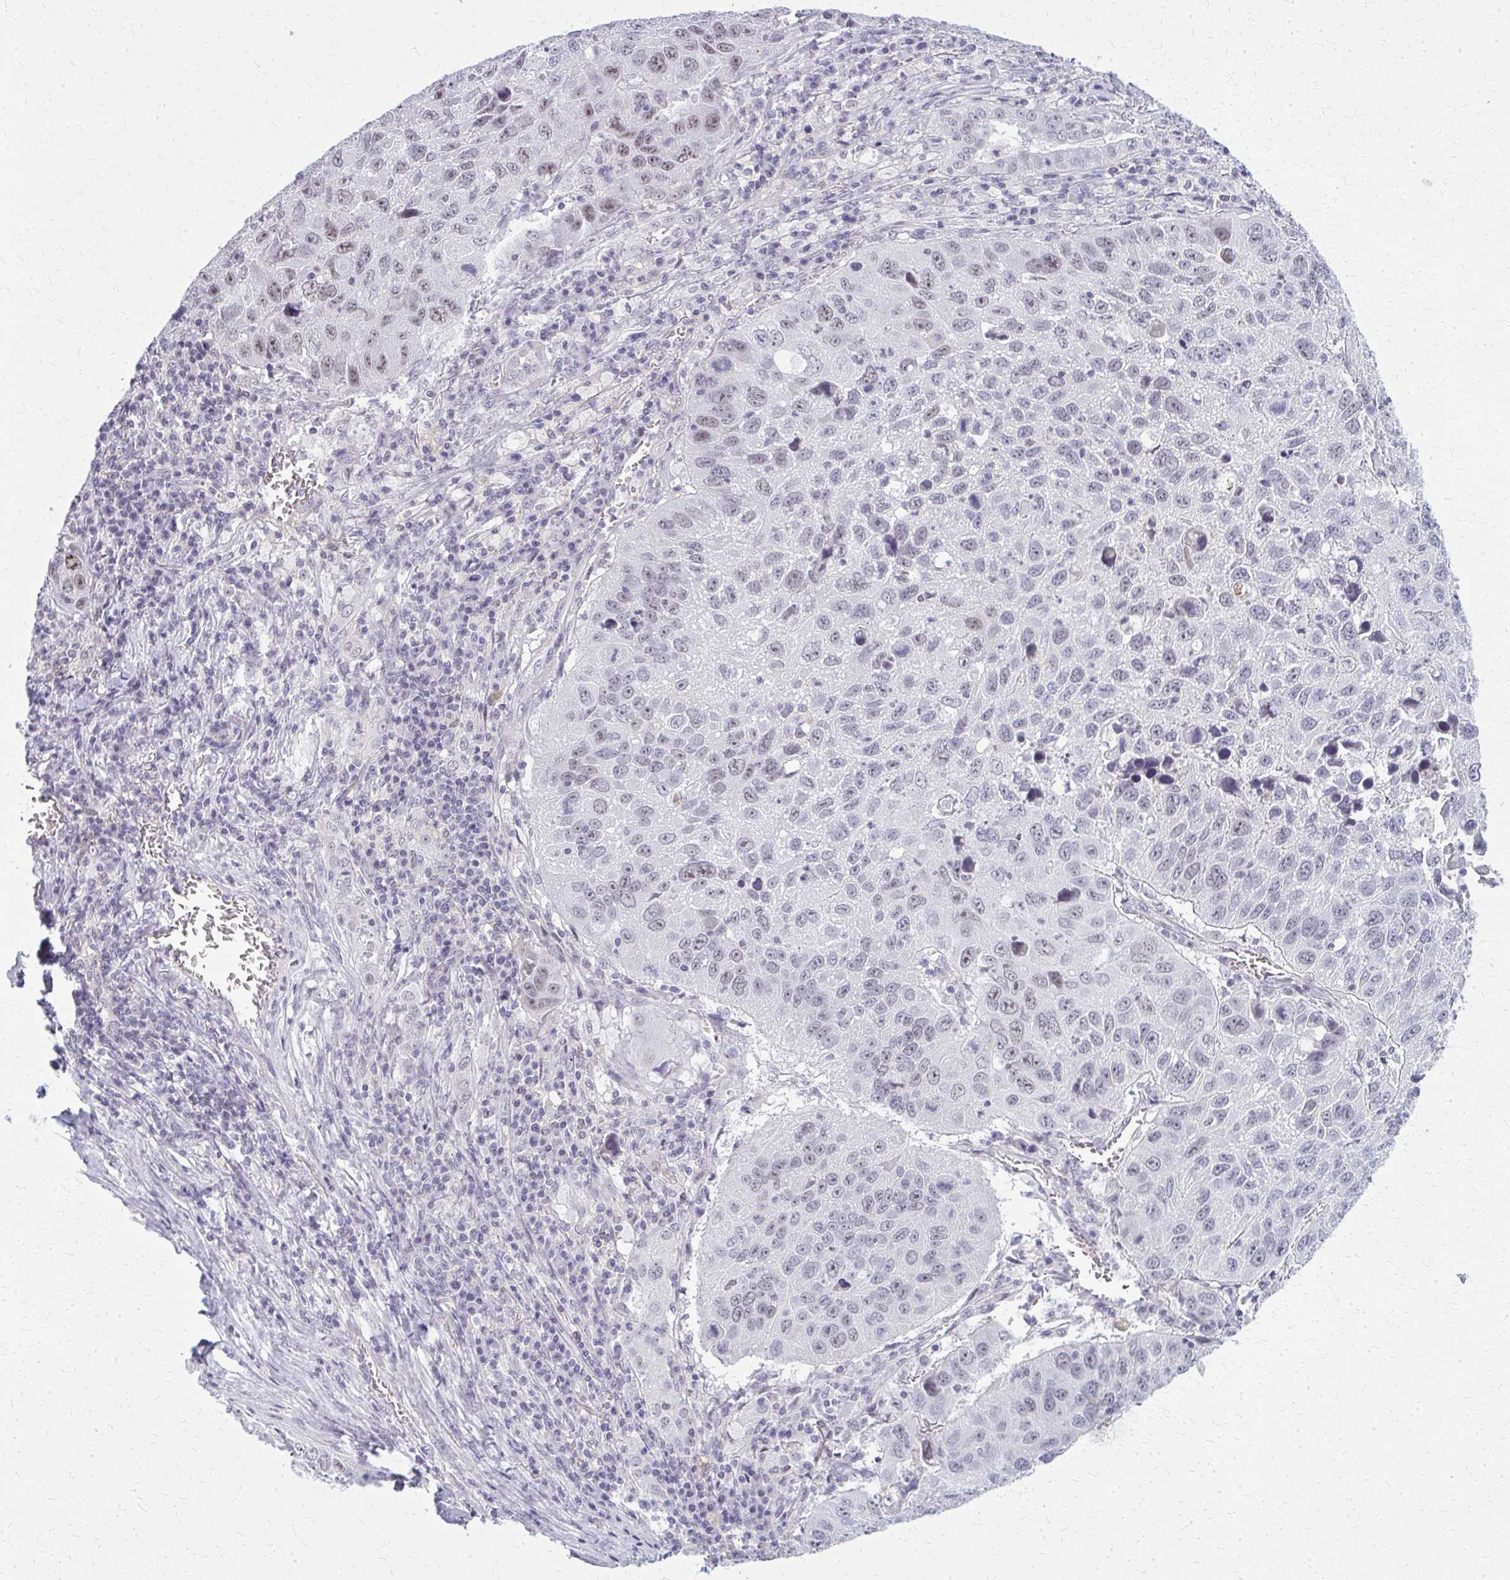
{"staining": {"intensity": "weak", "quantity": "25%-75%", "location": "nuclear"}, "tissue": "lung cancer", "cell_type": "Tumor cells", "image_type": "cancer", "snomed": [{"axis": "morphology", "description": "Squamous cell carcinoma, NOS"}, {"axis": "topography", "description": "Lung"}], "caption": "About 25%-75% of tumor cells in lung squamous cell carcinoma exhibit weak nuclear protein staining as visualized by brown immunohistochemical staining.", "gene": "CASQ2", "patient": {"sex": "female", "age": 61}}